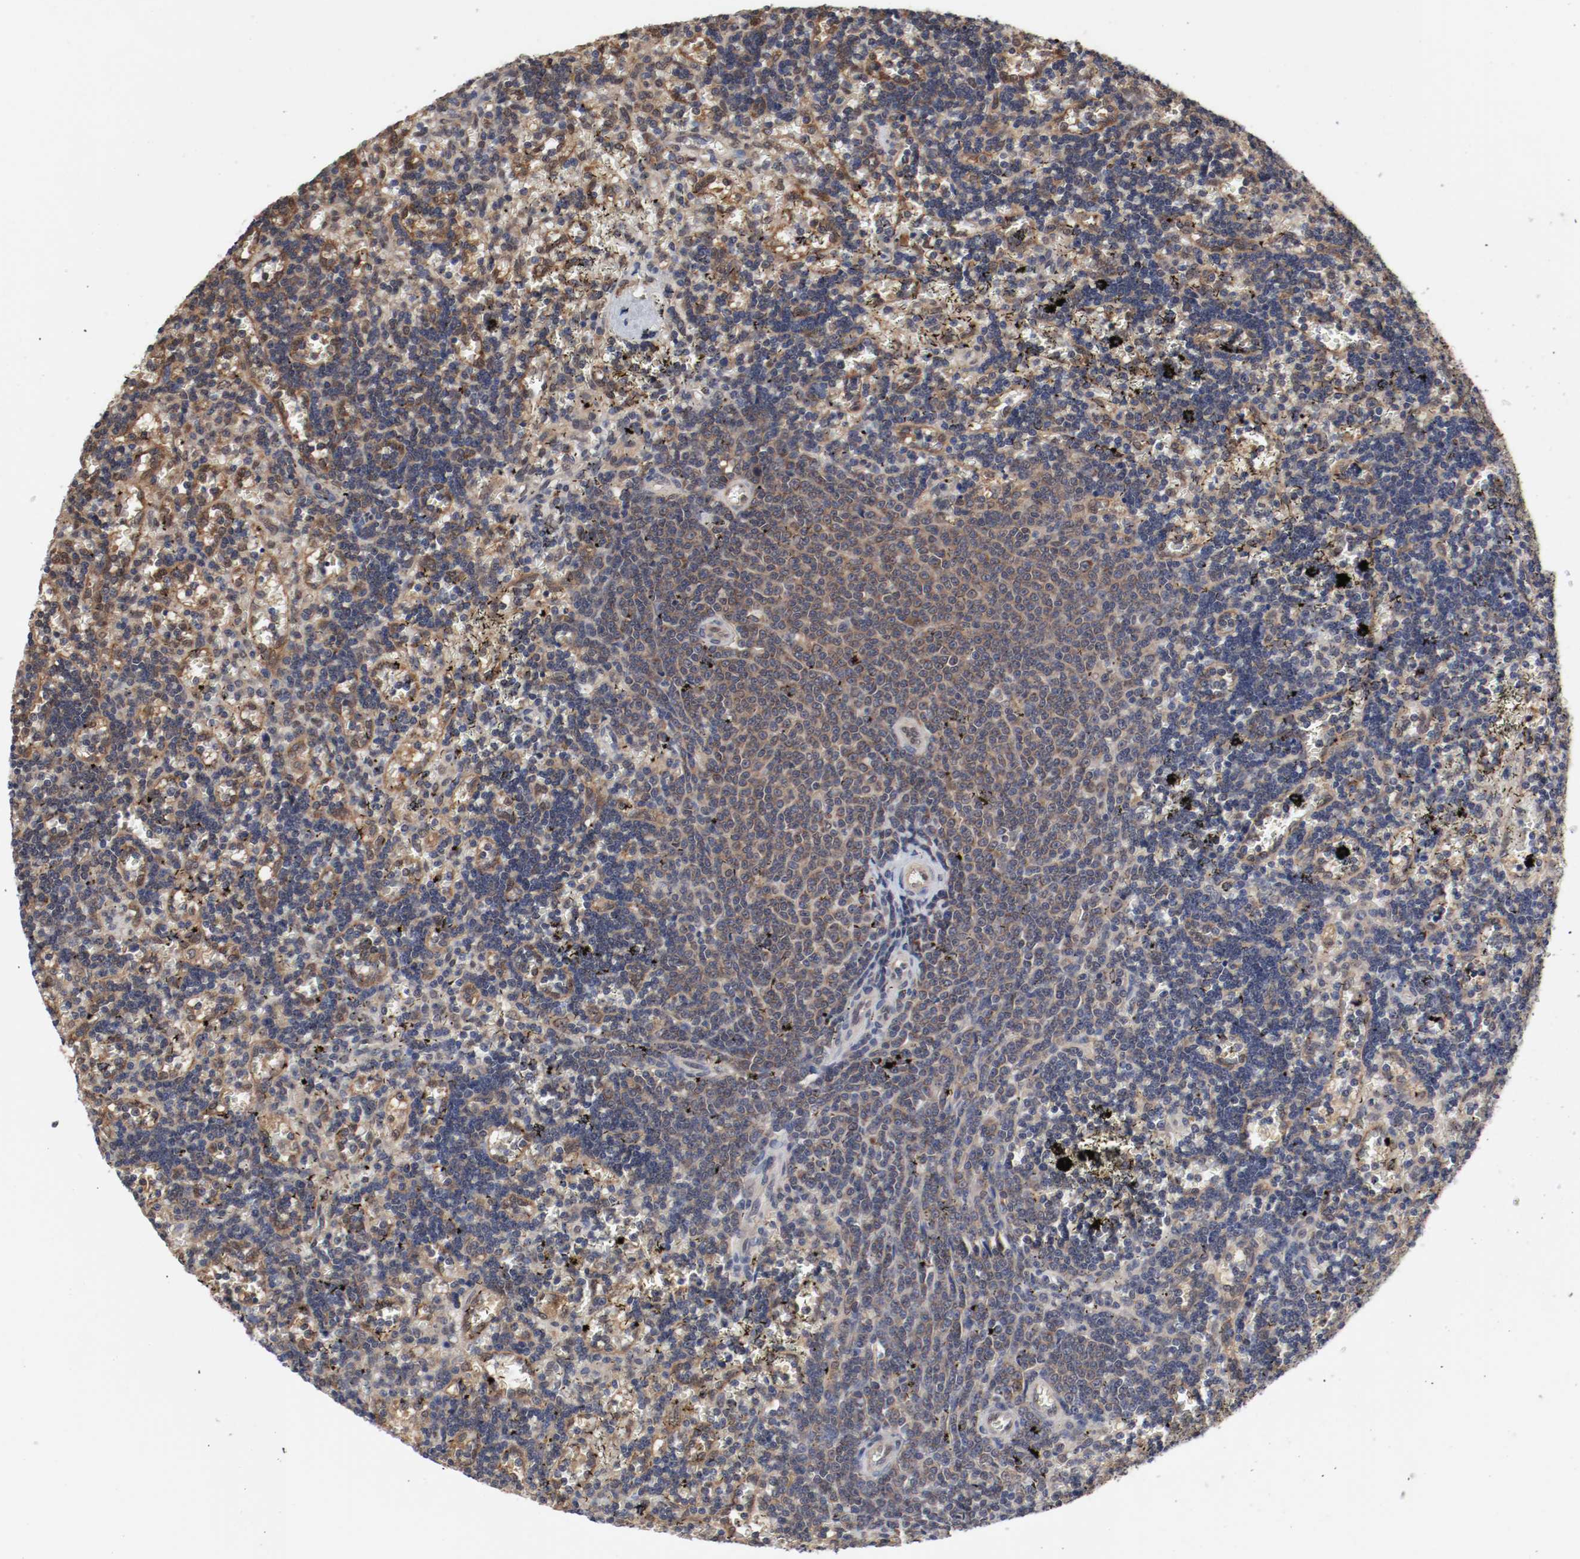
{"staining": {"intensity": "moderate", "quantity": ">75%", "location": "cytoplasmic/membranous"}, "tissue": "lymphoma", "cell_type": "Tumor cells", "image_type": "cancer", "snomed": [{"axis": "morphology", "description": "Malignant lymphoma, non-Hodgkin's type, Low grade"}, {"axis": "topography", "description": "Spleen"}], "caption": "IHC staining of low-grade malignant lymphoma, non-Hodgkin's type, which reveals medium levels of moderate cytoplasmic/membranous positivity in approximately >75% of tumor cells indicating moderate cytoplasmic/membranous protein staining. The staining was performed using DAB (brown) for protein detection and nuclei were counterstained in hematoxylin (blue).", "gene": "AFG3L2", "patient": {"sex": "male", "age": 60}}